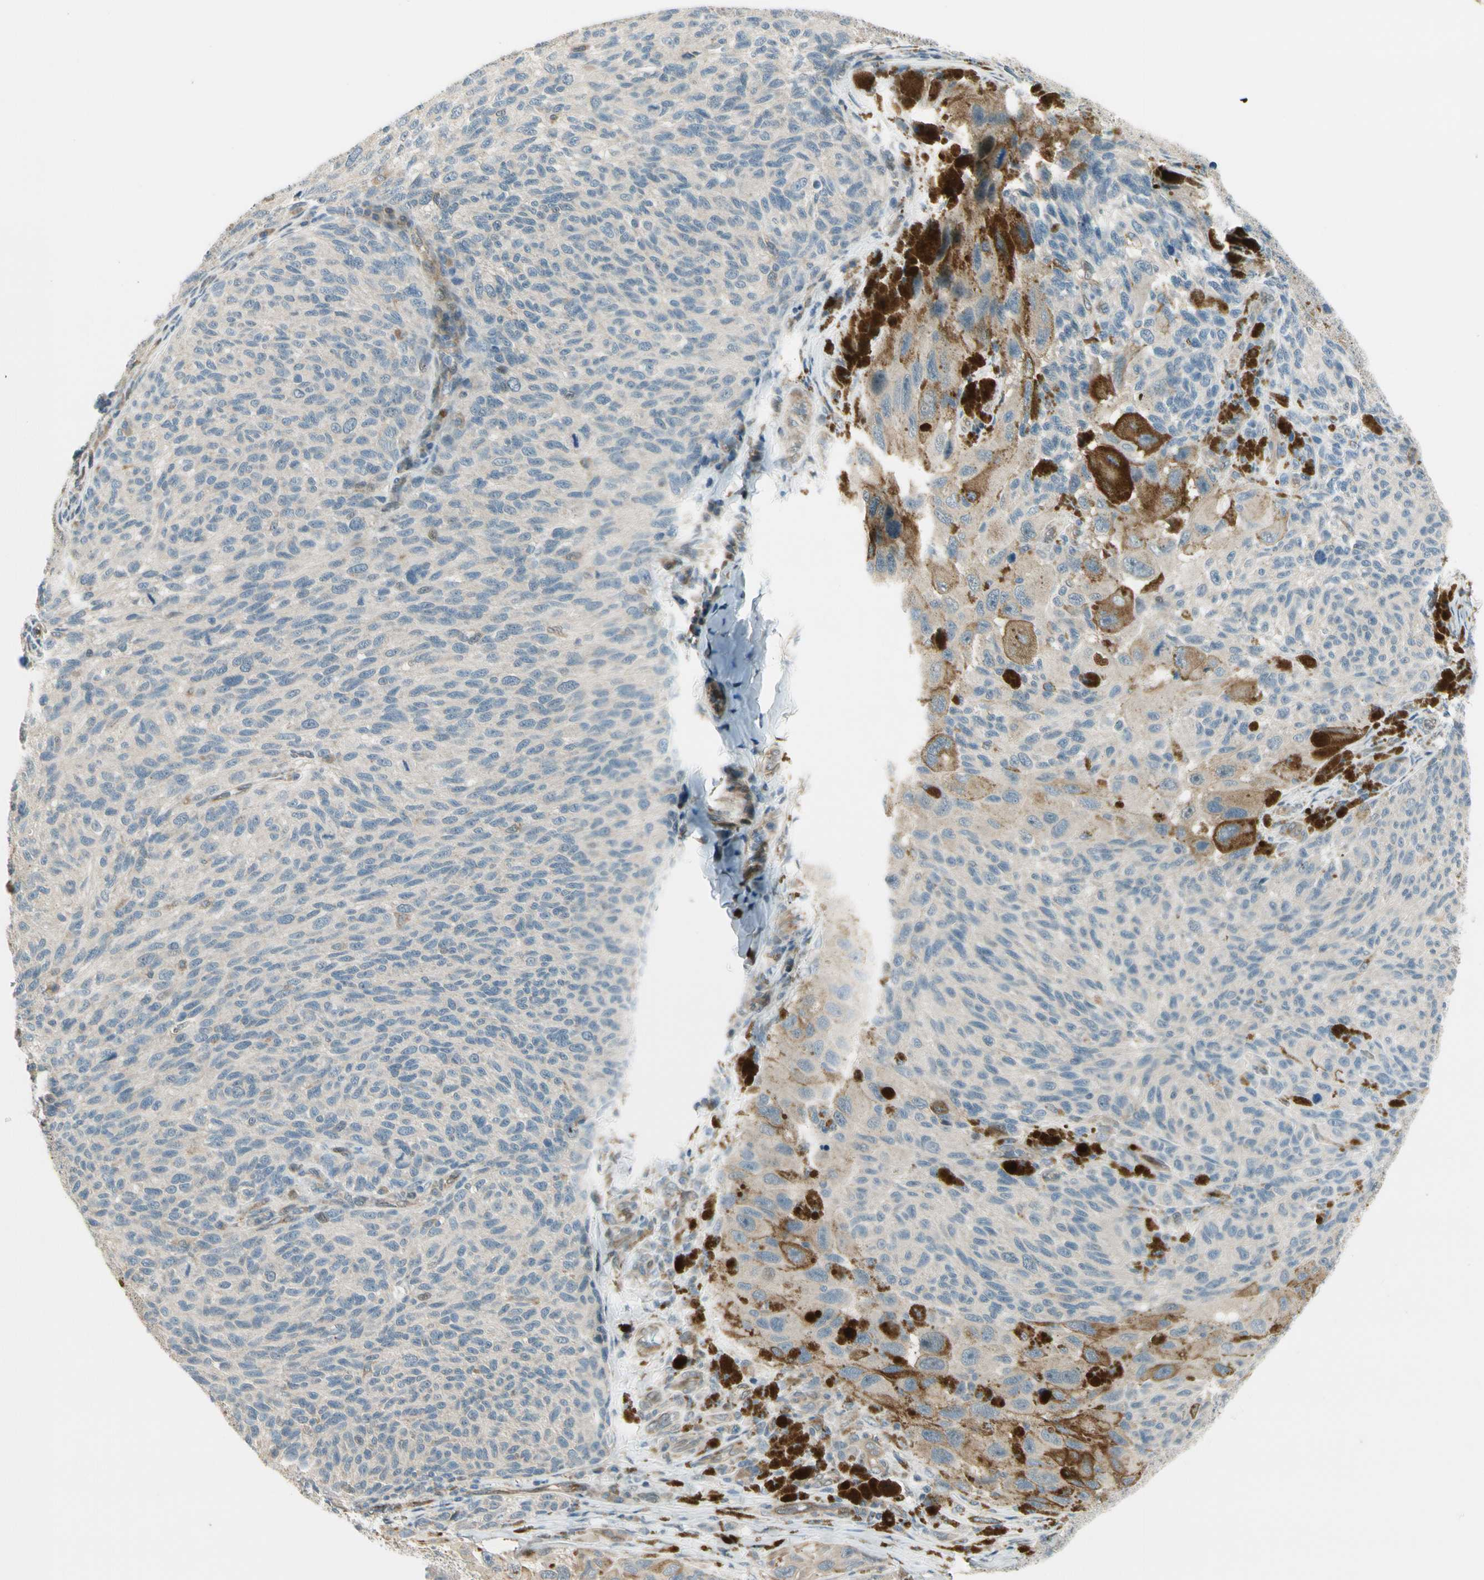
{"staining": {"intensity": "weak", "quantity": "25%-75%", "location": "cytoplasmic/membranous"}, "tissue": "melanoma", "cell_type": "Tumor cells", "image_type": "cancer", "snomed": [{"axis": "morphology", "description": "Malignant melanoma, NOS"}, {"axis": "topography", "description": "Skin"}], "caption": "Protein staining displays weak cytoplasmic/membranous staining in approximately 25%-75% of tumor cells in melanoma.", "gene": "SVBP", "patient": {"sex": "female", "age": 73}}